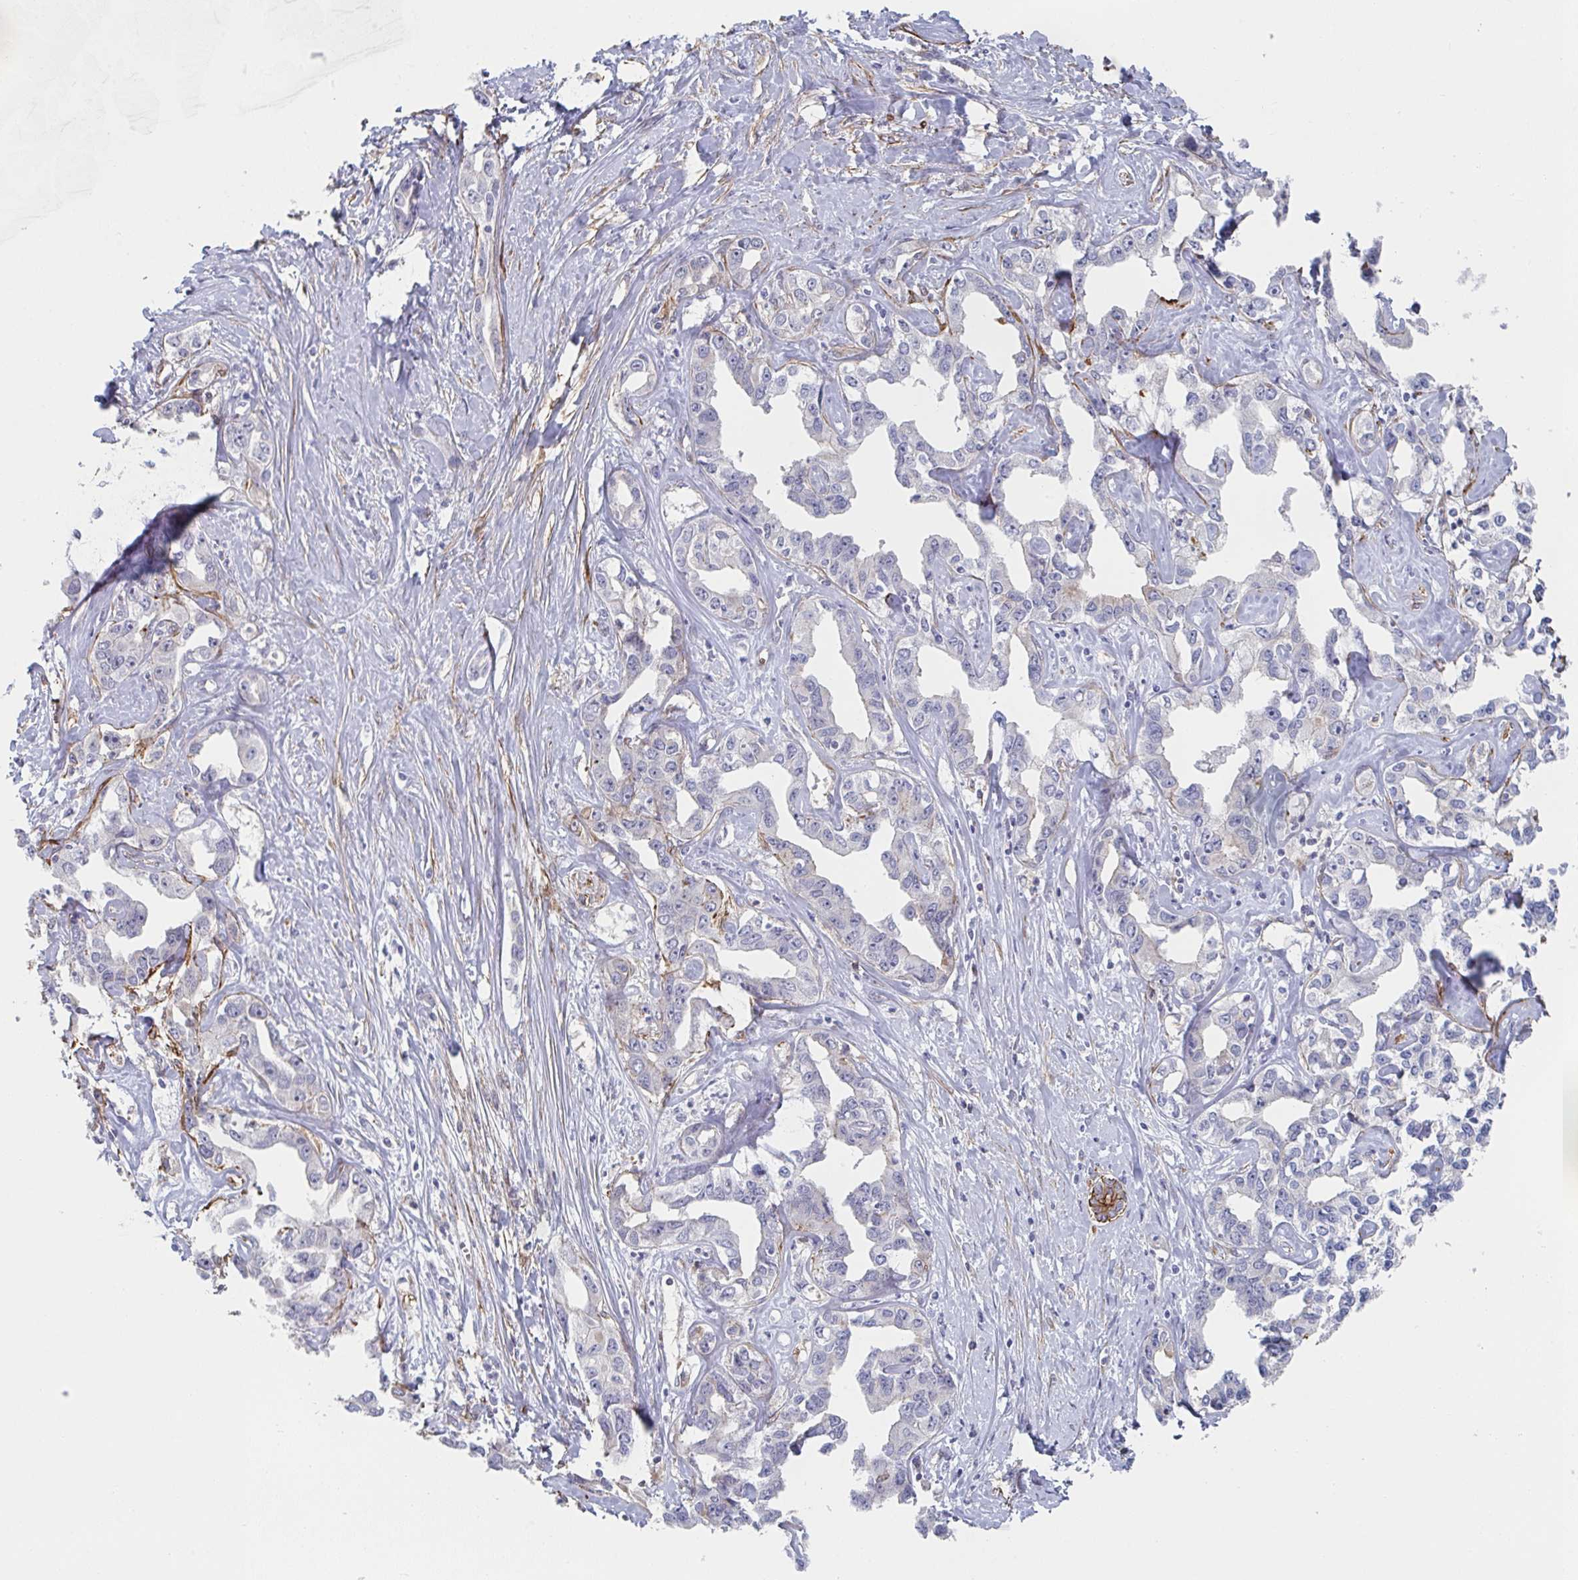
{"staining": {"intensity": "negative", "quantity": "none", "location": "none"}, "tissue": "liver cancer", "cell_type": "Tumor cells", "image_type": "cancer", "snomed": [{"axis": "morphology", "description": "Cholangiocarcinoma"}, {"axis": "topography", "description": "Liver"}], "caption": "Immunohistochemical staining of cholangiocarcinoma (liver) reveals no significant expression in tumor cells.", "gene": "NEURL4", "patient": {"sex": "male", "age": 59}}